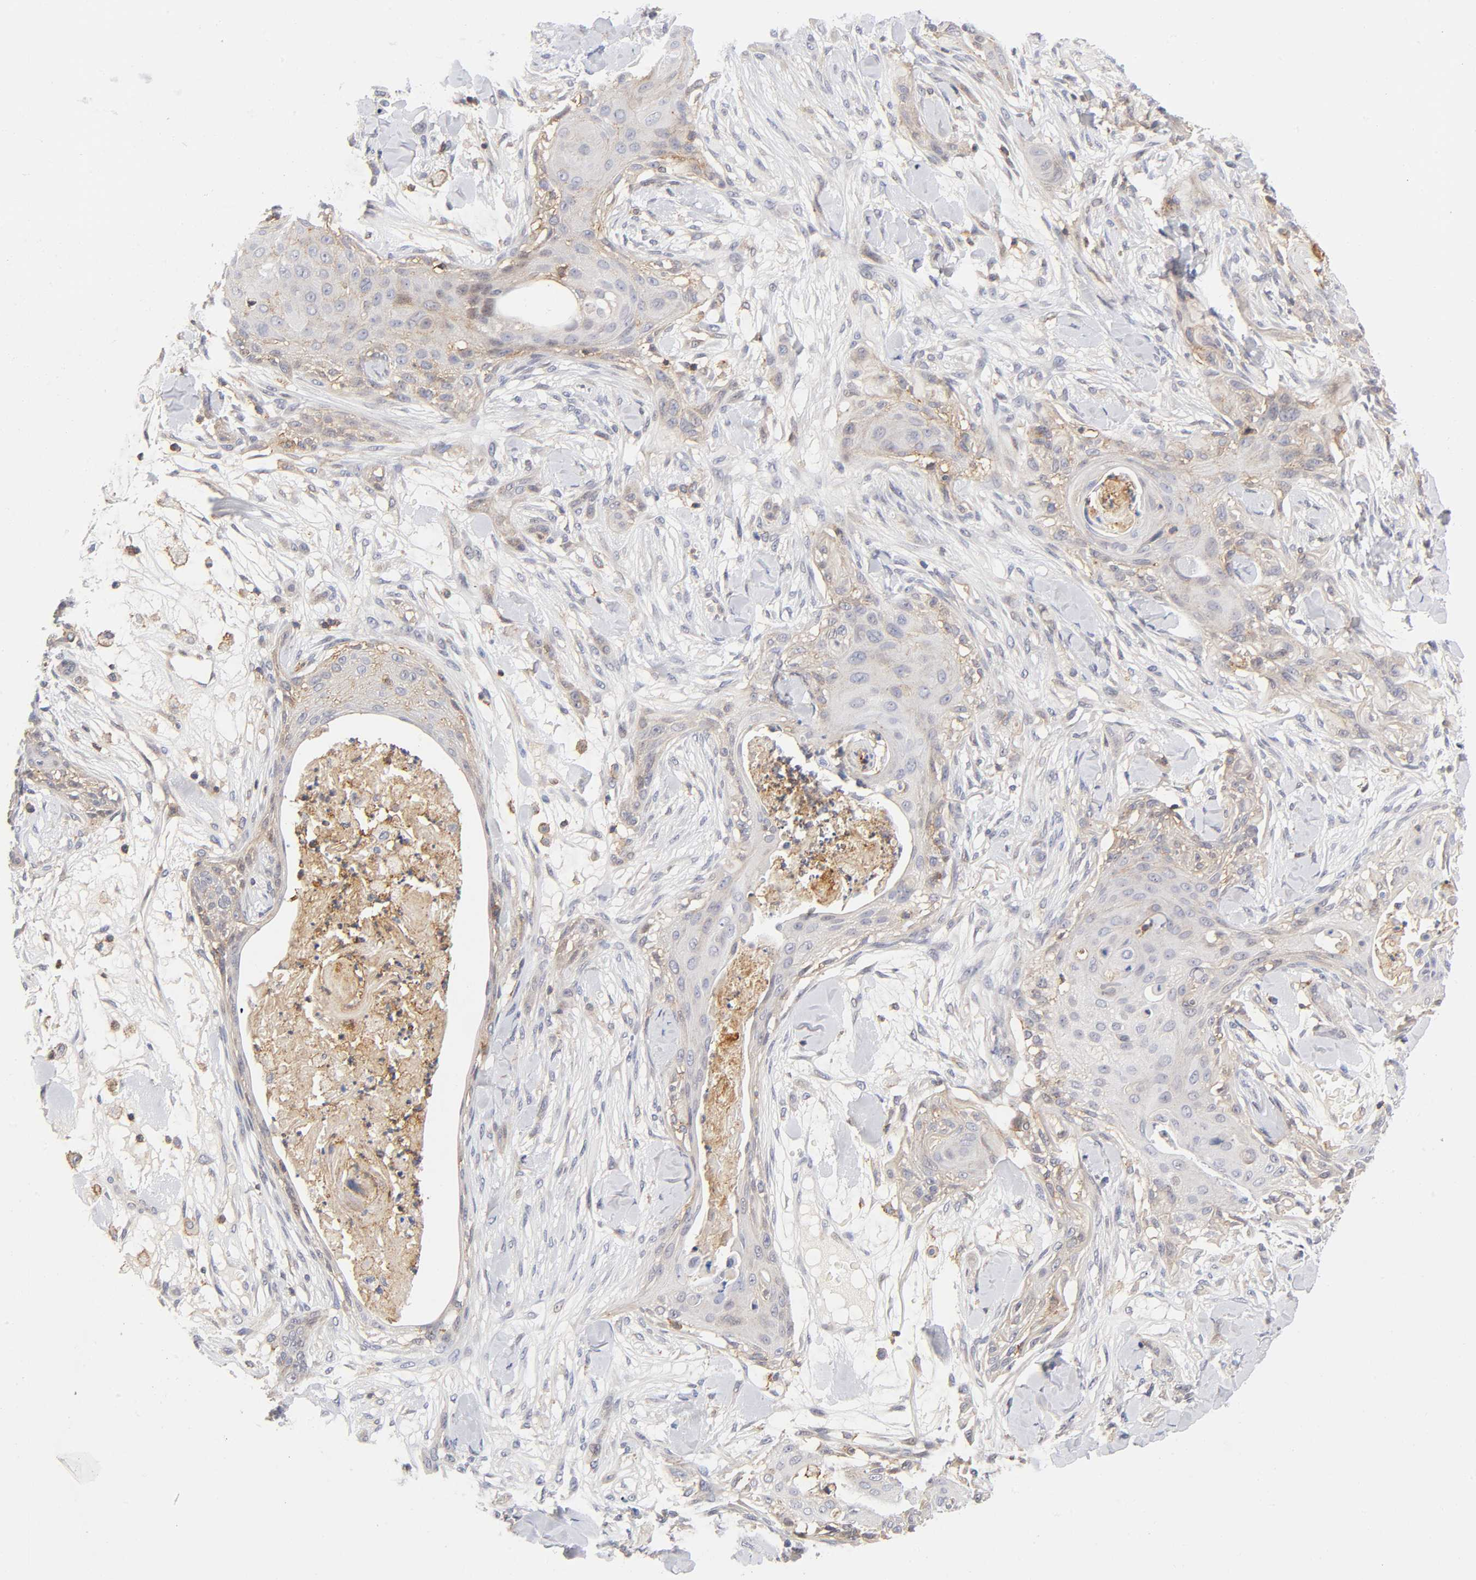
{"staining": {"intensity": "weak", "quantity": "25%-75%", "location": "cytoplasmic/membranous"}, "tissue": "skin cancer", "cell_type": "Tumor cells", "image_type": "cancer", "snomed": [{"axis": "morphology", "description": "Squamous cell carcinoma, NOS"}, {"axis": "topography", "description": "Skin"}], "caption": "The micrograph displays a brown stain indicating the presence of a protein in the cytoplasmic/membranous of tumor cells in skin squamous cell carcinoma. Ihc stains the protein in brown and the nuclei are stained blue.", "gene": "ANXA7", "patient": {"sex": "female", "age": 59}}